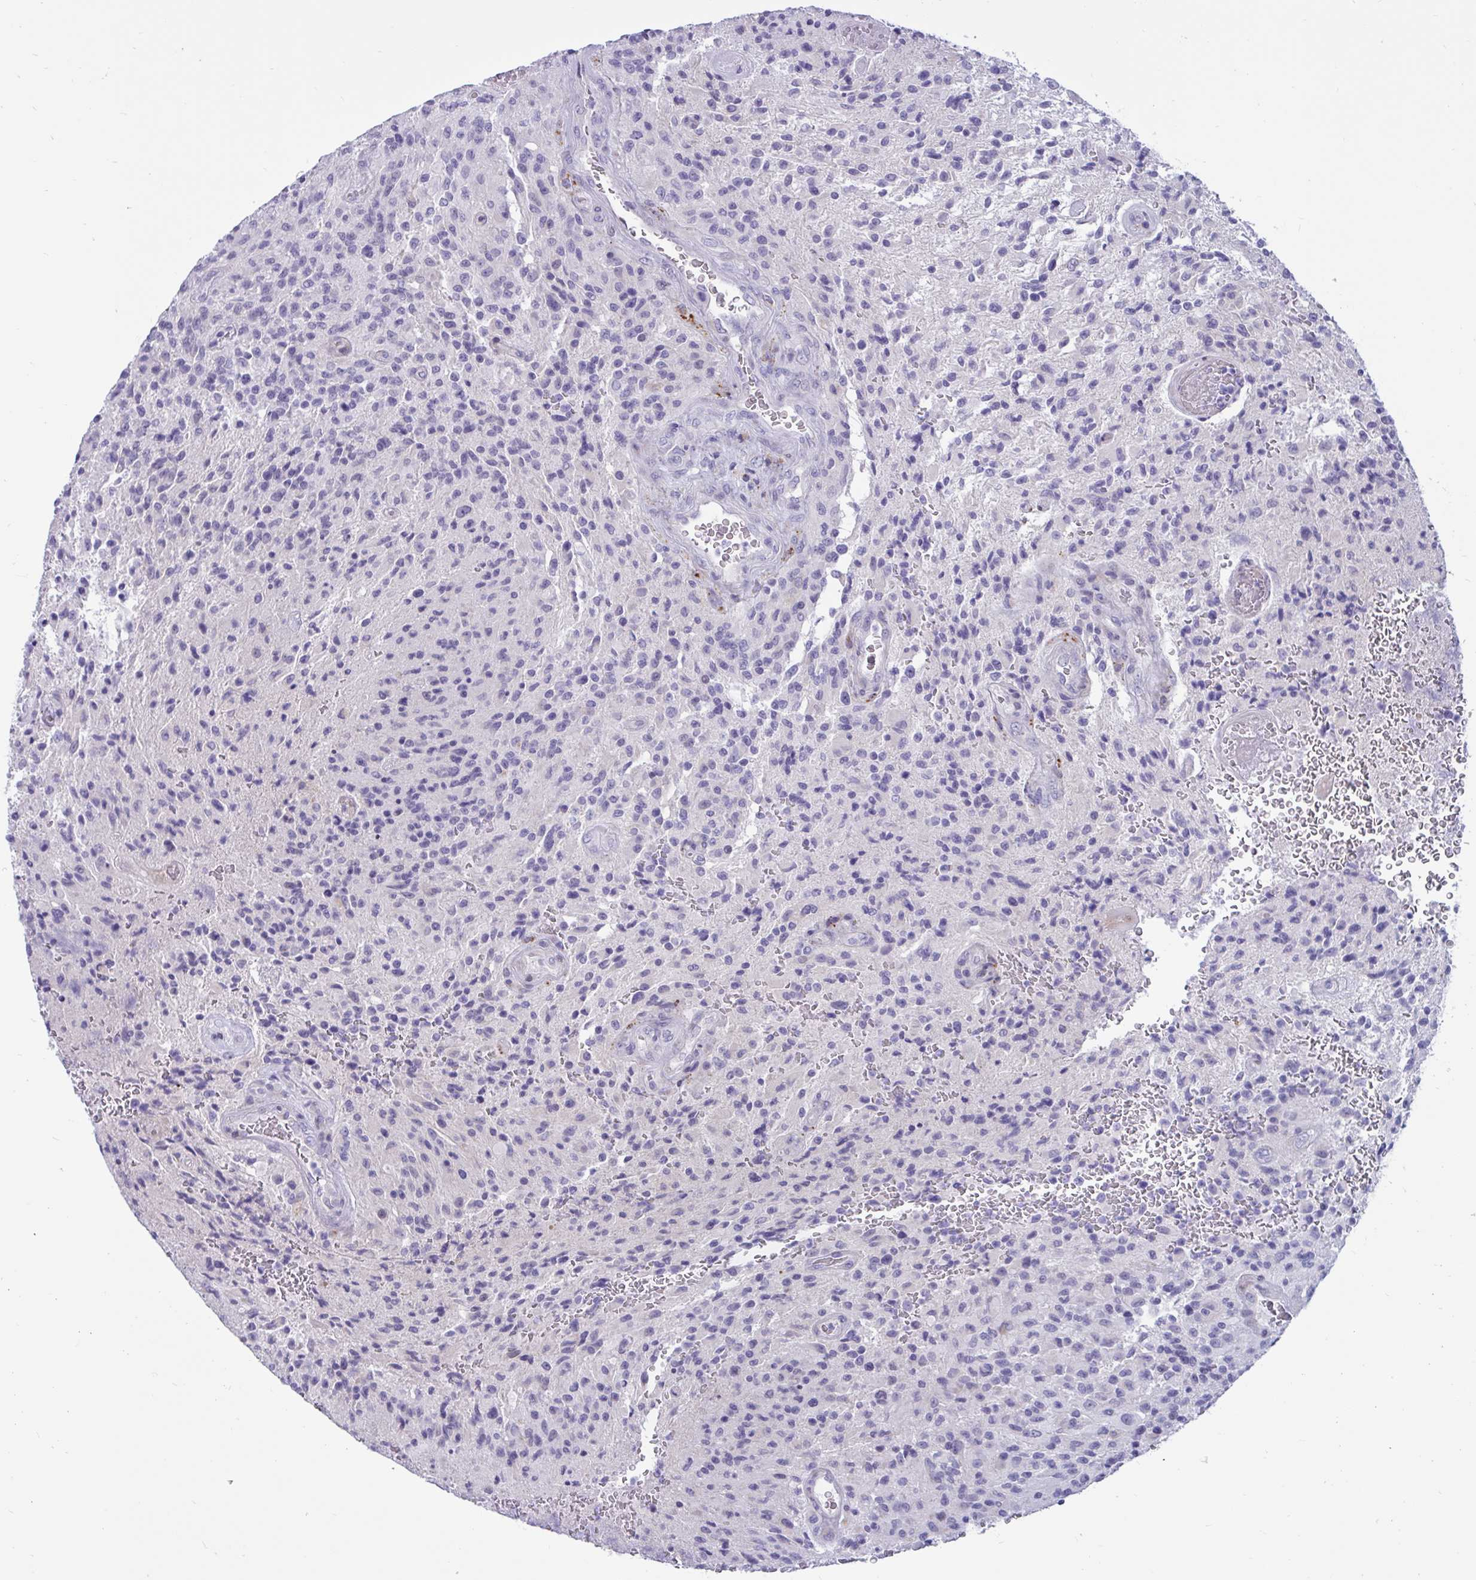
{"staining": {"intensity": "negative", "quantity": "none", "location": "none"}, "tissue": "glioma", "cell_type": "Tumor cells", "image_type": "cancer", "snomed": [{"axis": "morphology", "description": "Normal tissue, NOS"}, {"axis": "morphology", "description": "Glioma, malignant, High grade"}, {"axis": "topography", "description": "Cerebral cortex"}], "caption": "Immunohistochemistry histopathology image of neoplastic tissue: glioma stained with DAB reveals no significant protein expression in tumor cells. (DAB (3,3'-diaminobenzidine) immunohistochemistry with hematoxylin counter stain).", "gene": "FAM219B", "patient": {"sex": "male", "age": 56}}